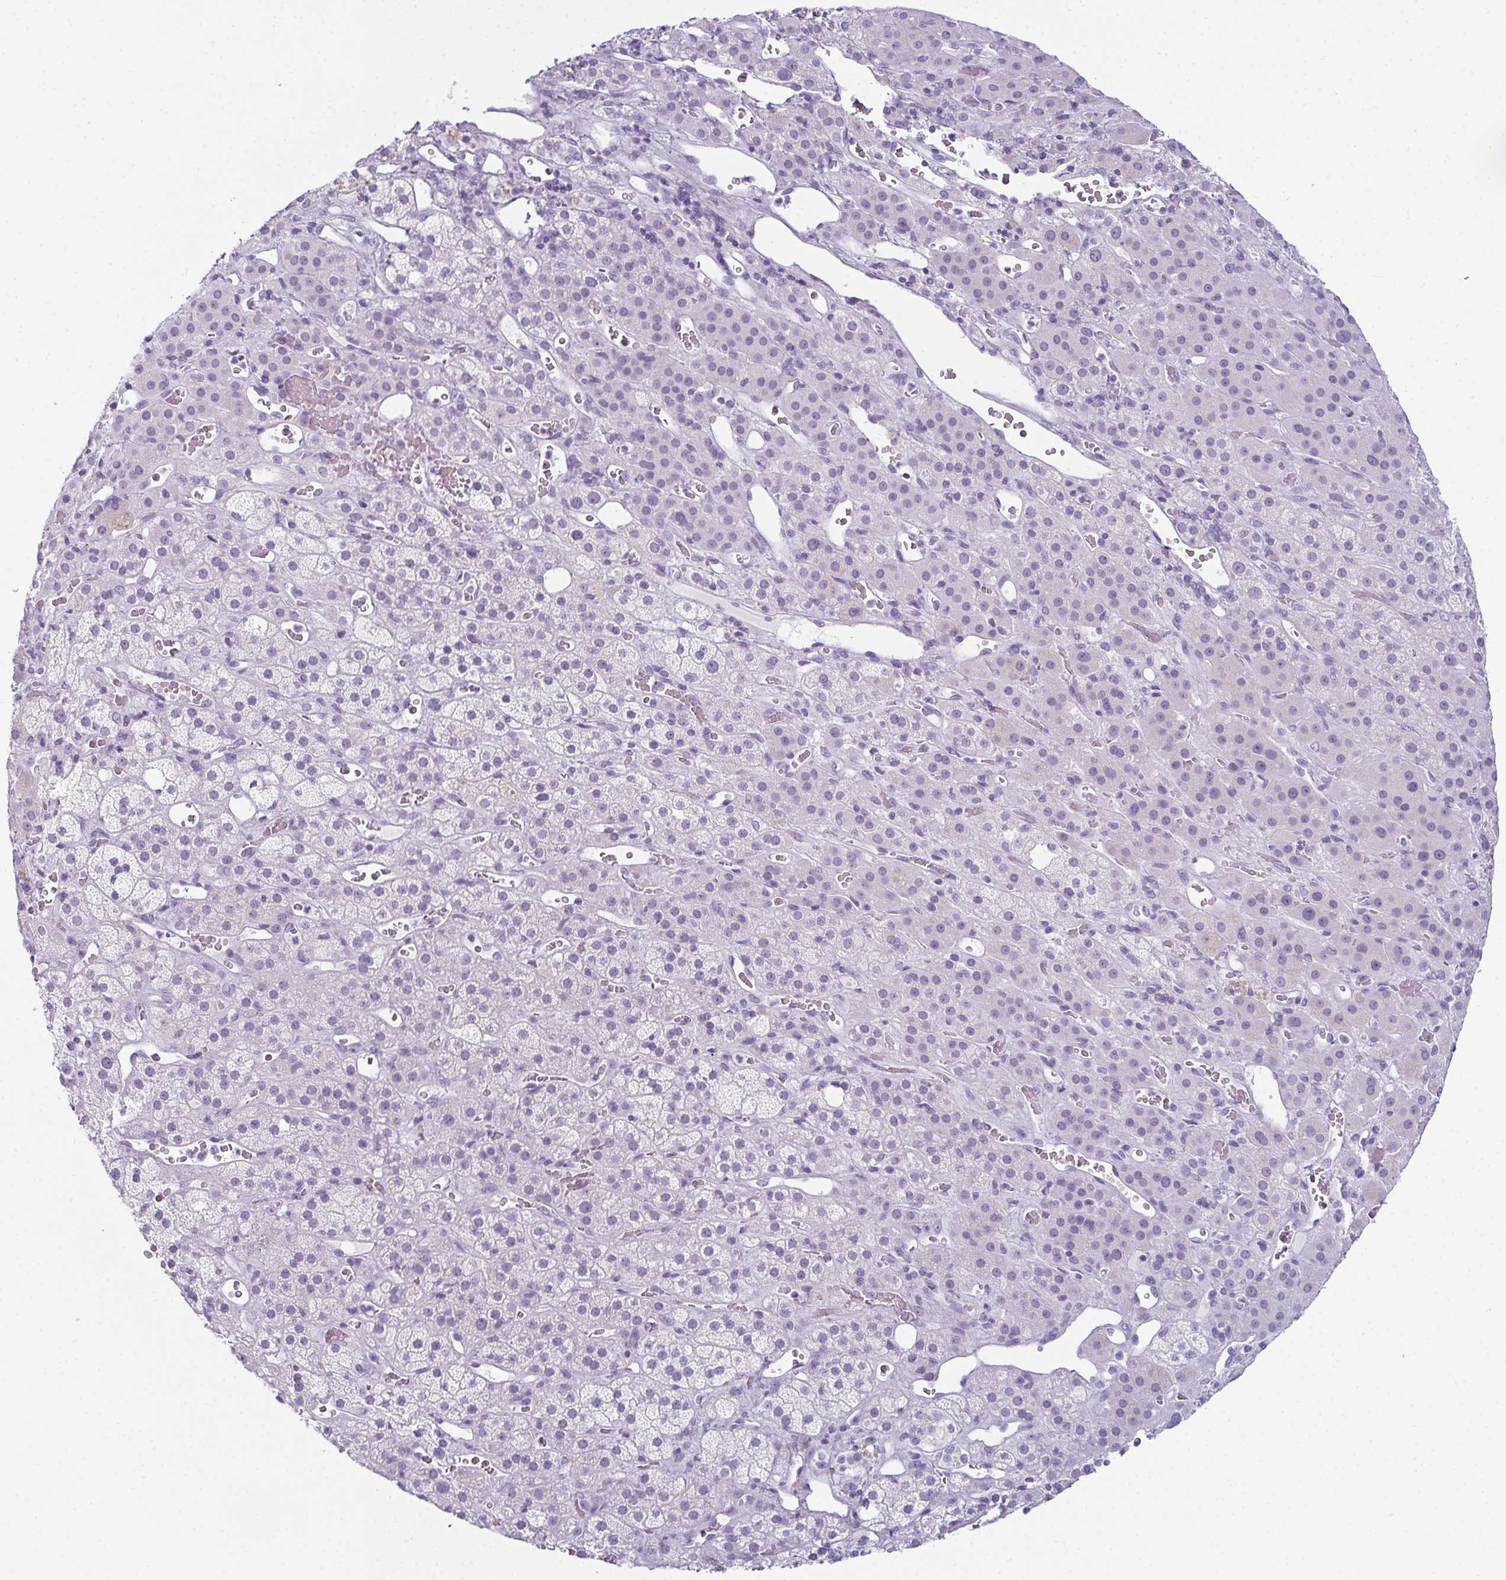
{"staining": {"intensity": "negative", "quantity": "none", "location": "none"}, "tissue": "adrenal gland", "cell_type": "Glandular cells", "image_type": "normal", "snomed": [{"axis": "morphology", "description": "Normal tissue, NOS"}, {"axis": "topography", "description": "Adrenal gland"}], "caption": "Immunohistochemistry photomicrograph of normal adrenal gland: adrenal gland stained with DAB (3,3'-diaminobenzidine) demonstrates no significant protein staining in glandular cells.", "gene": "ENKUR", "patient": {"sex": "male", "age": 57}}